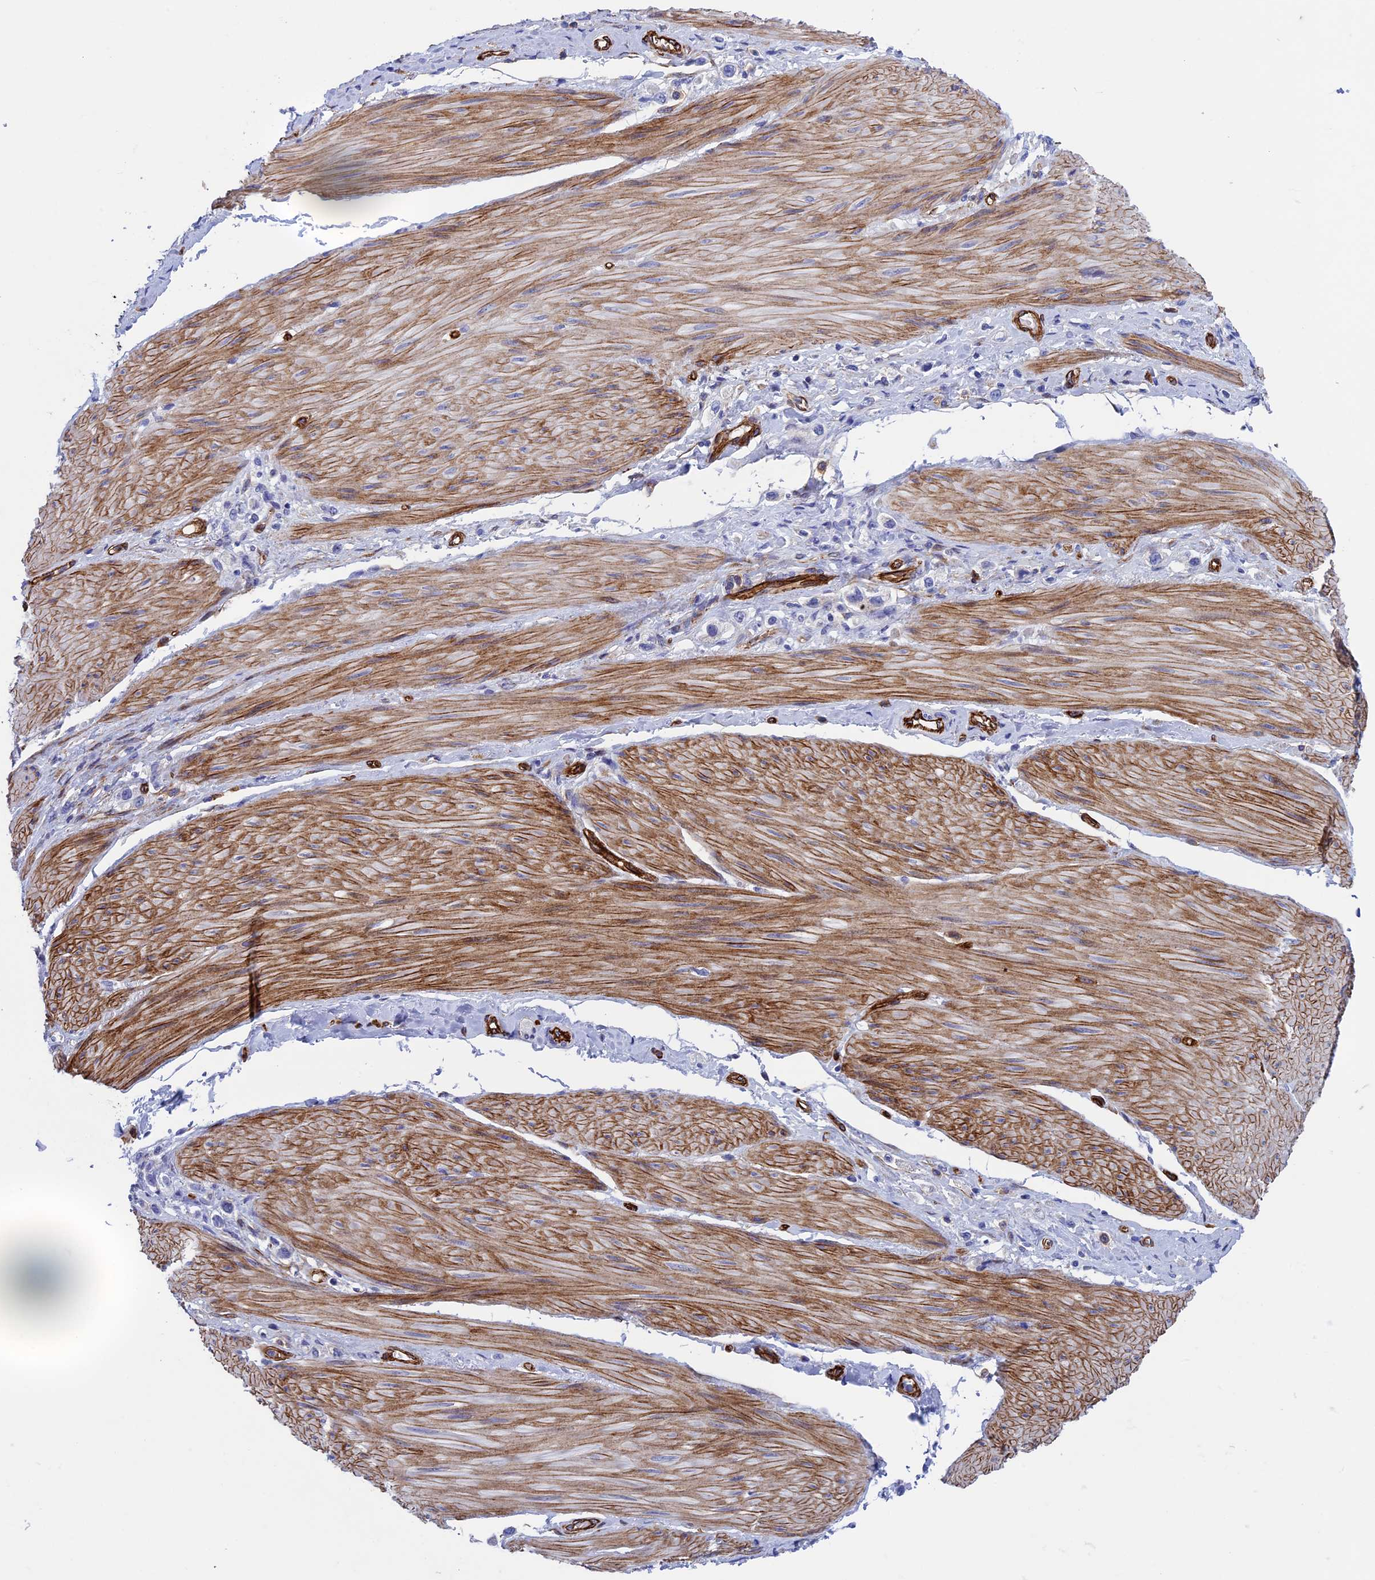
{"staining": {"intensity": "negative", "quantity": "none", "location": "none"}, "tissue": "stomach cancer", "cell_type": "Tumor cells", "image_type": "cancer", "snomed": [{"axis": "morphology", "description": "Adenocarcinoma, NOS"}, {"axis": "topography", "description": "Stomach"}], "caption": "Immunohistochemistry (IHC) of human stomach adenocarcinoma exhibits no expression in tumor cells.", "gene": "INSYN1", "patient": {"sex": "female", "age": 65}}